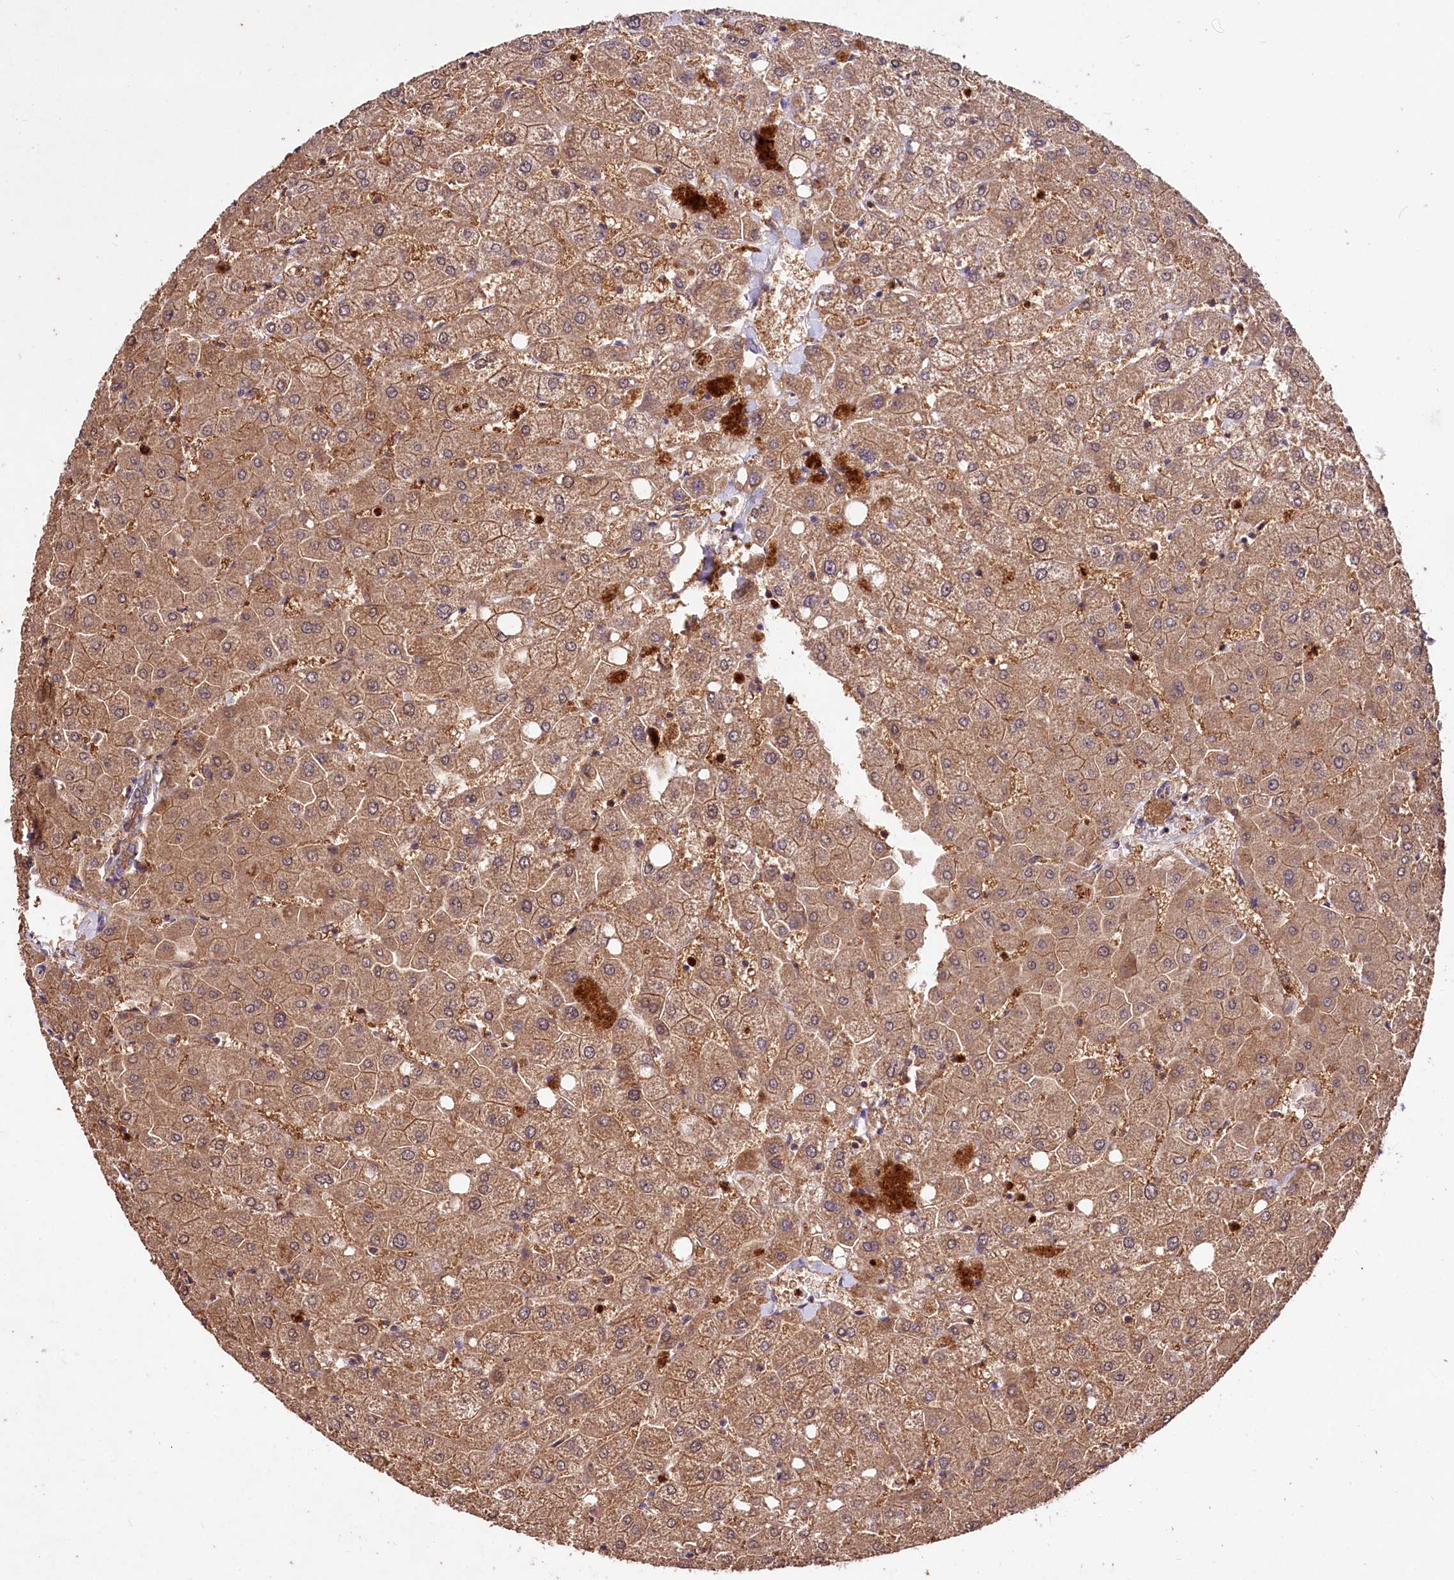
{"staining": {"intensity": "moderate", "quantity": ">75%", "location": "cytoplasmic/membranous"}, "tissue": "liver", "cell_type": "Cholangiocytes", "image_type": "normal", "snomed": [{"axis": "morphology", "description": "Normal tissue, NOS"}, {"axis": "topography", "description": "Liver"}], "caption": "Immunohistochemistry (IHC) of unremarkable human liver demonstrates medium levels of moderate cytoplasmic/membranous staining in about >75% of cholangiocytes.", "gene": "KLRB1", "patient": {"sex": "female", "age": 54}}